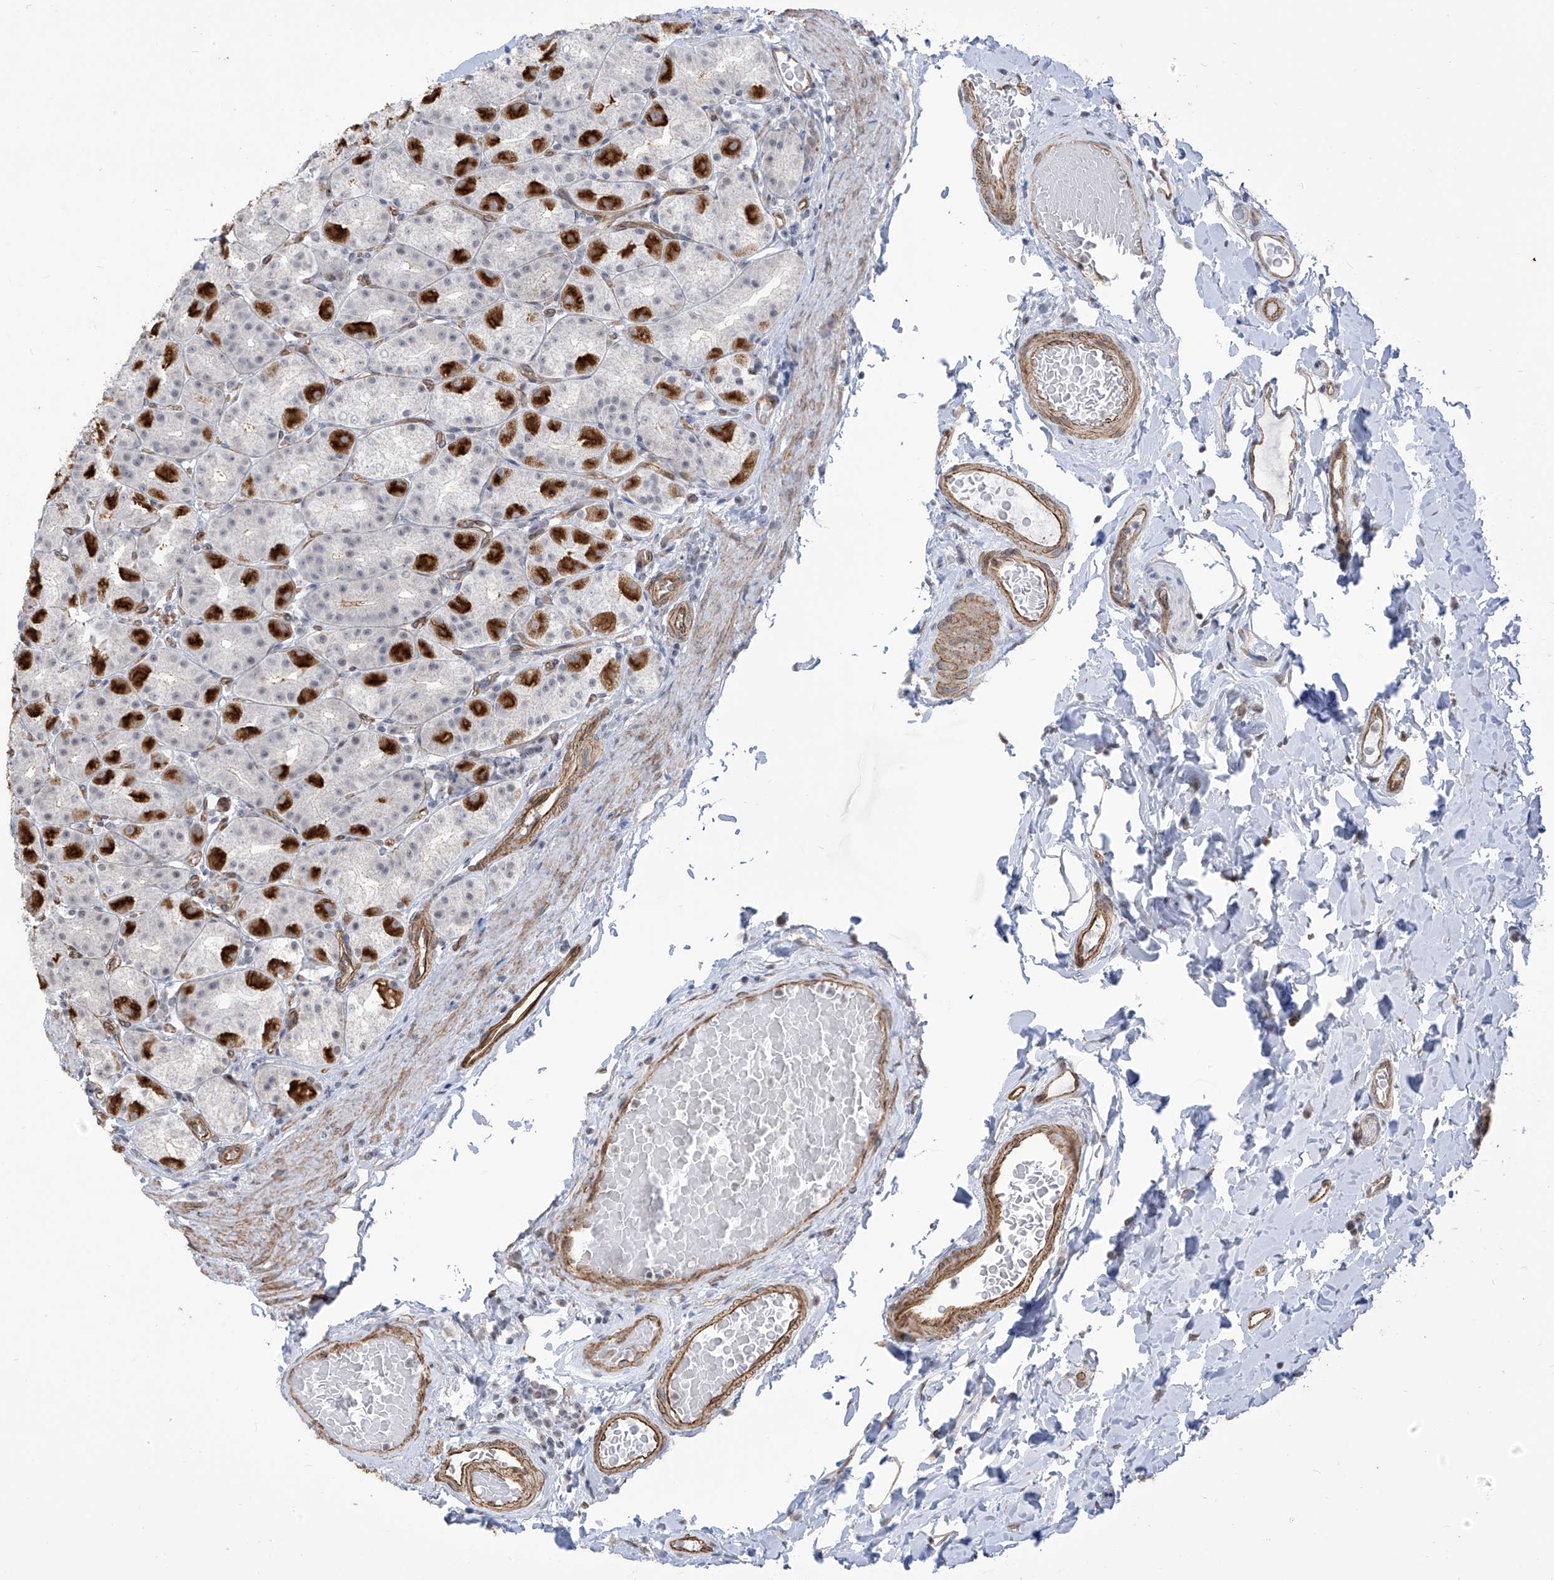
{"staining": {"intensity": "strong", "quantity": "25%-75%", "location": "cytoplasmic/membranous"}, "tissue": "stomach", "cell_type": "Glandular cells", "image_type": "normal", "snomed": [{"axis": "morphology", "description": "Normal tissue, NOS"}, {"axis": "topography", "description": "Stomach, upper"}], "caption": "A brown stain highlights strong cytoplasmic/membranous positivity of a protein in glandular cells of benign stomach. (DAB IHC with brightfield microscopy, high magnification).", "gene": "METAP1D", "patient": {"sex": "male", "age": 68}}